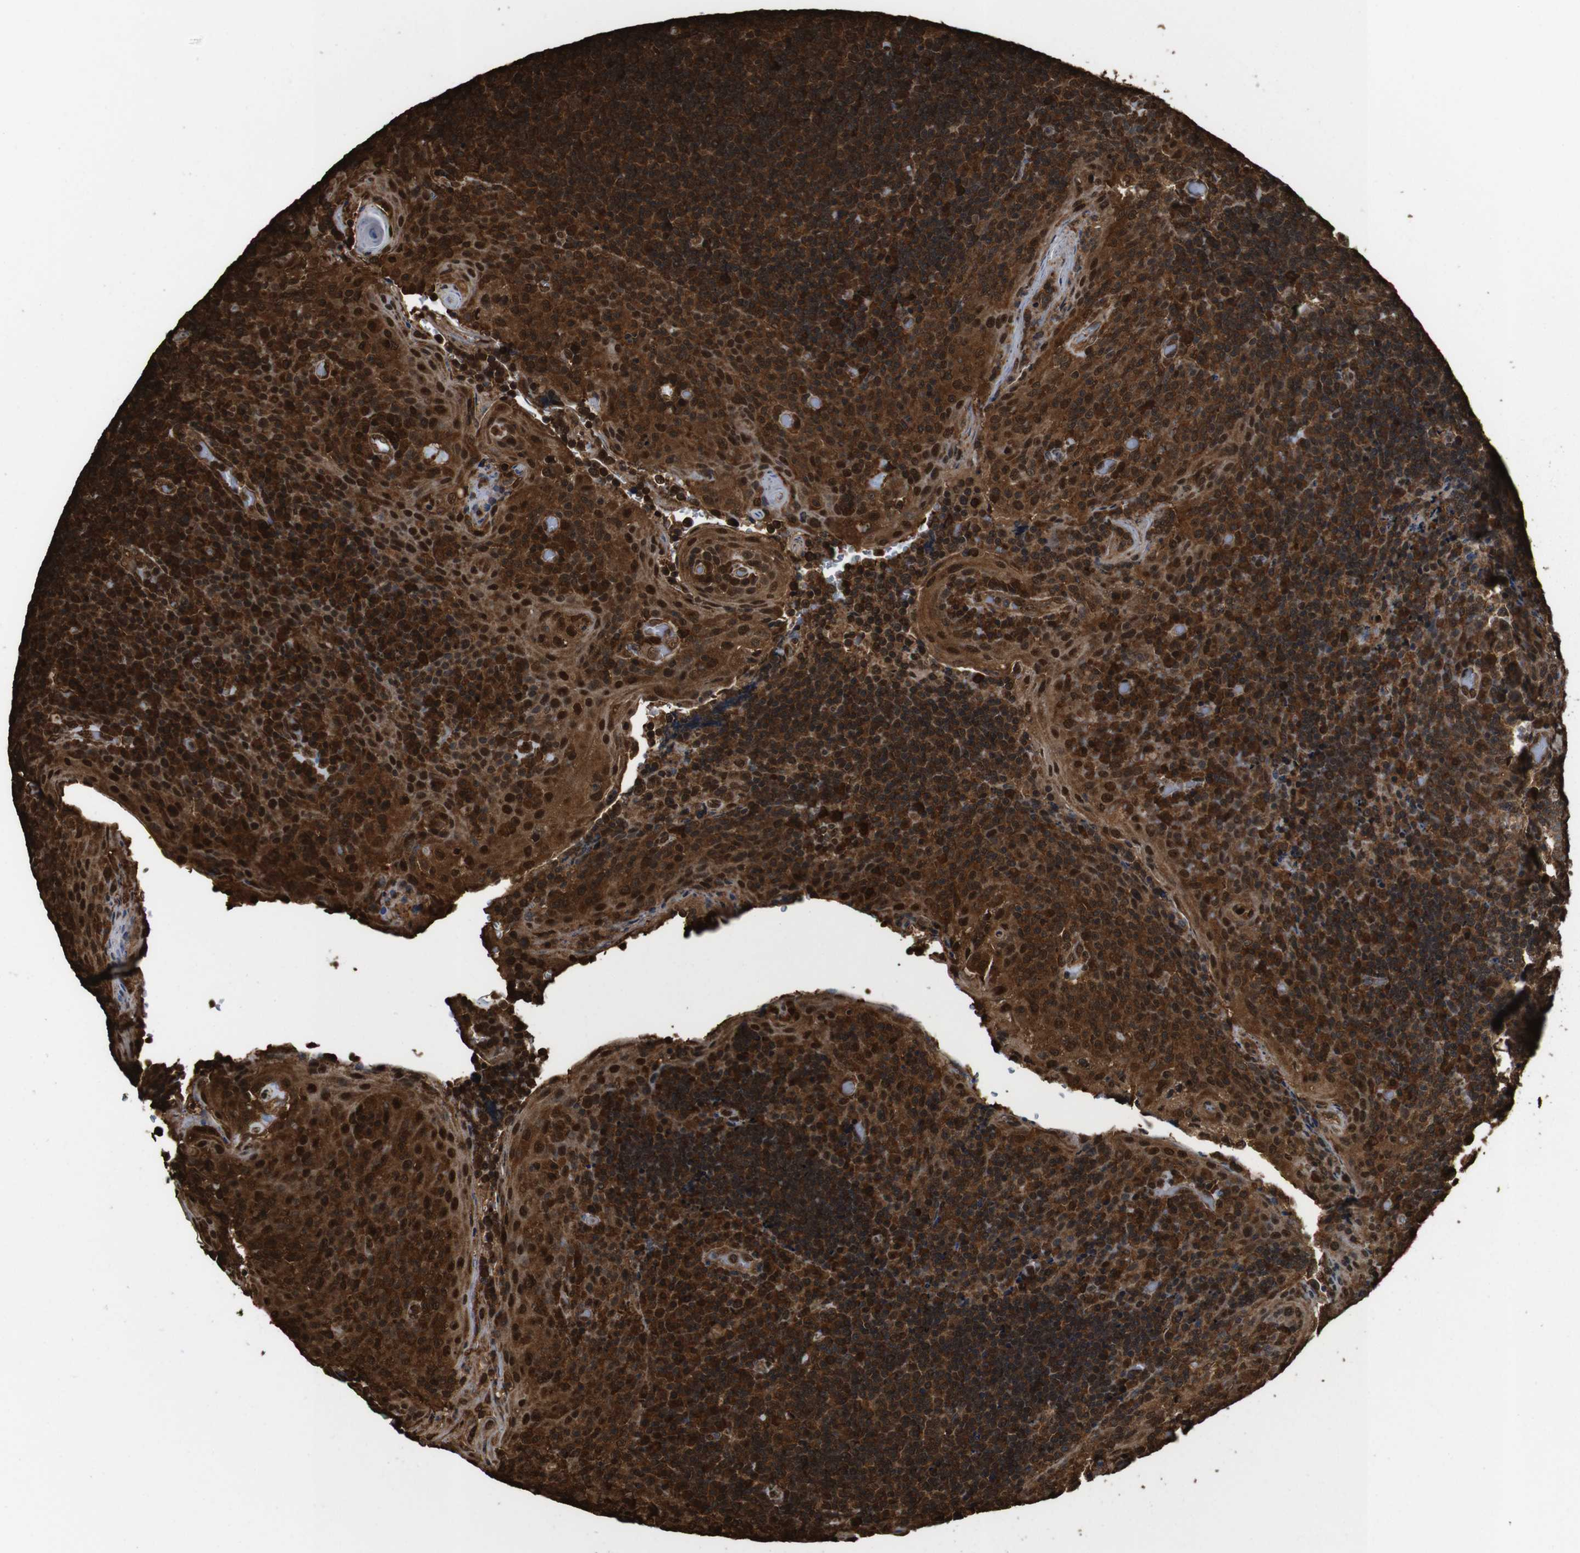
{"staining": {"intensity": "strong", "quantity": ">75%", "location": "cytoplasmic/membranous,nuclear"}, "tissue": "tonsil", "cell_type": "Germinal center cells", "image_type": "normal", "snomed": [{"axis": "morphology", "description": "Normal tissue, NOS"}, {"axis": "topography", "description": "Tonsil"}], "caption": "This photomicrograph shows immunohistochemistry staining of benign tonsil, with high strong cytoplasmic/membranous,nuclear positivity in approximately >75% of germinal center cells.", "gene": "VCP", "patient": {"sex": "male", "age": 17}}